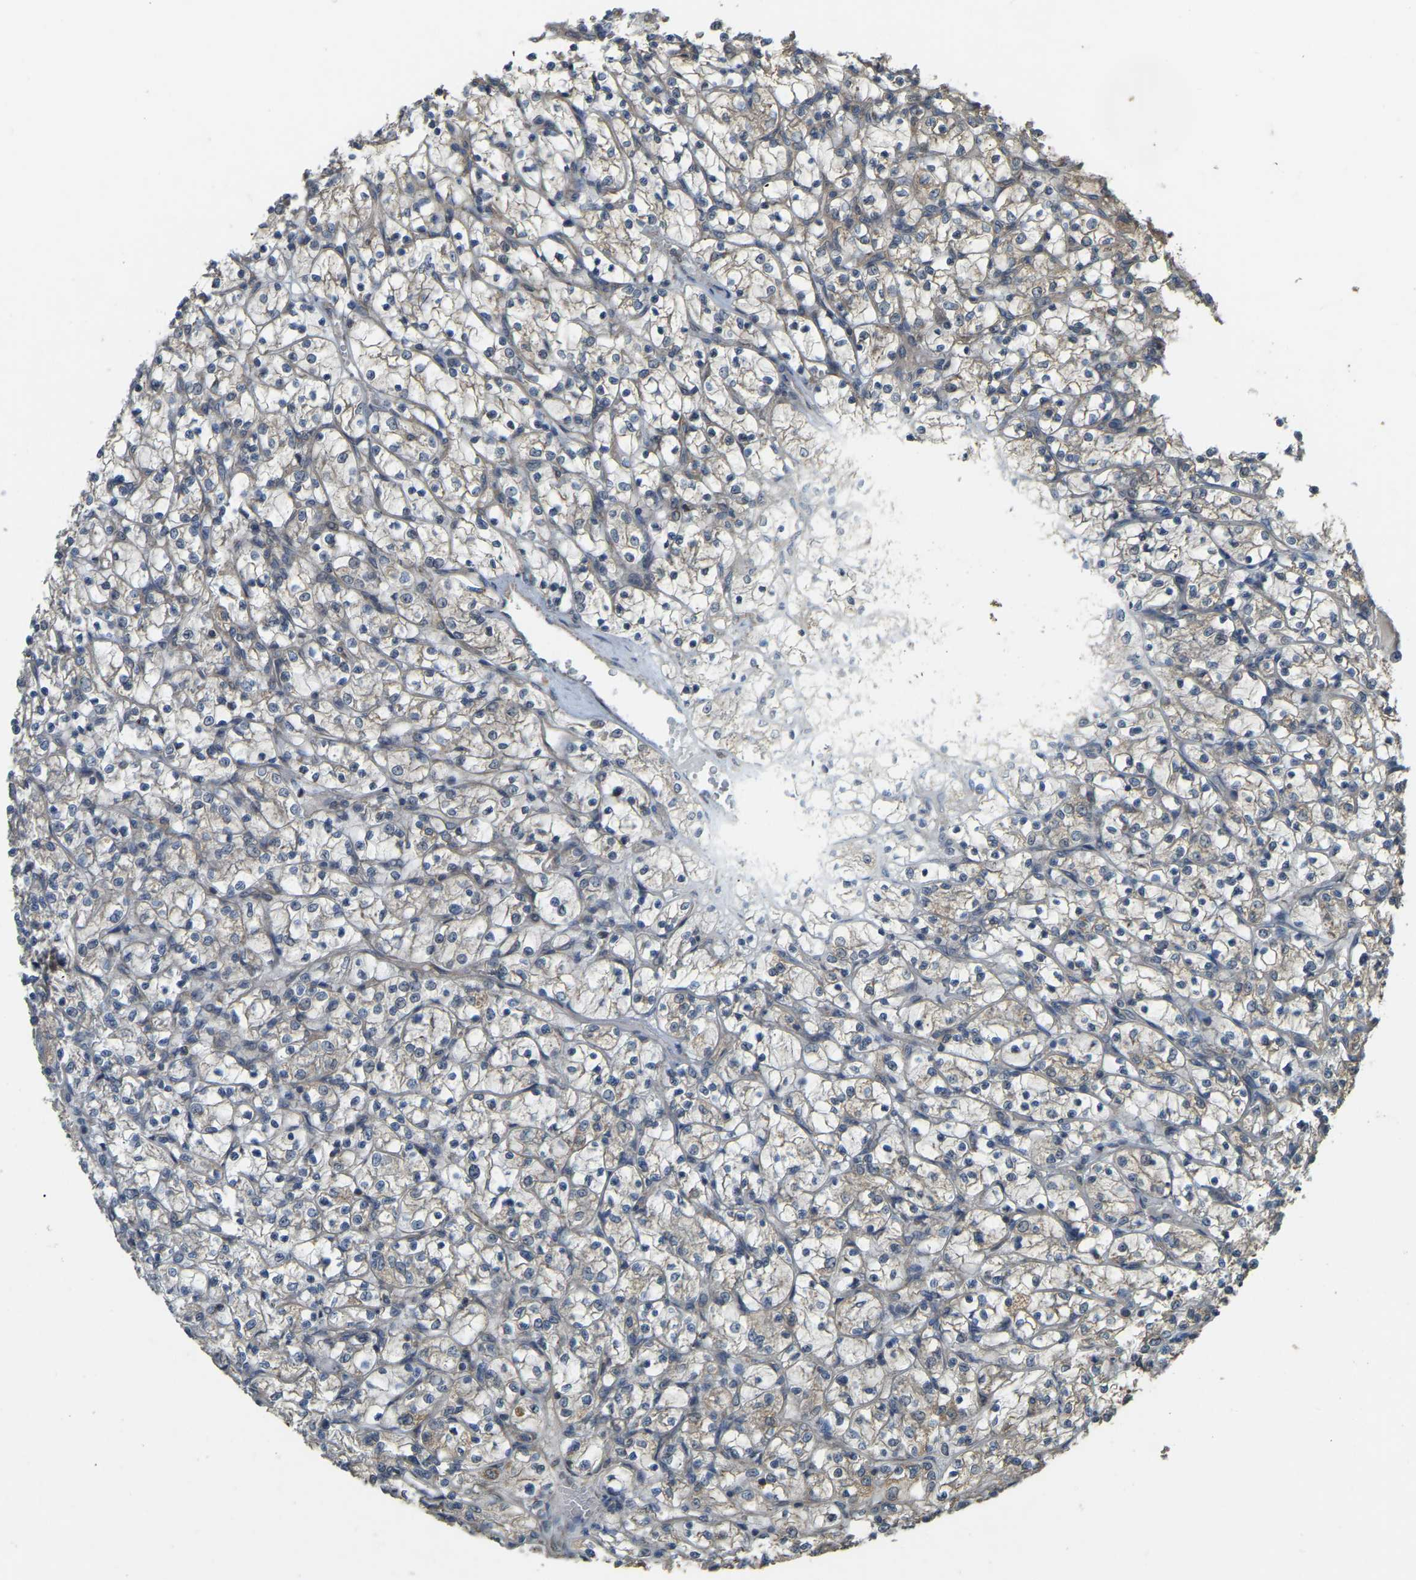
{"staining": {"intensity": "weak", "quantity": ">75%", "location": "cytoplasmic/membranous"}, "tissue": "renal cancer", "cell_type": "Tumor cells", "image_type": "cancer", "snomed": [{"axis": "morphology", "description": "Adenocarcinoma, NOS"}, {"axis": "topography", "description": "Kidney"}], "caption": "This image displays immunohistochemistry (IHC) staining of human renal adenocarcinoma, with low weak cytoplasmic/membranous expression in approximately >75% of tumor cells.", "gene": "GNG2", "patient": {"sex": "female", "age": 69}}